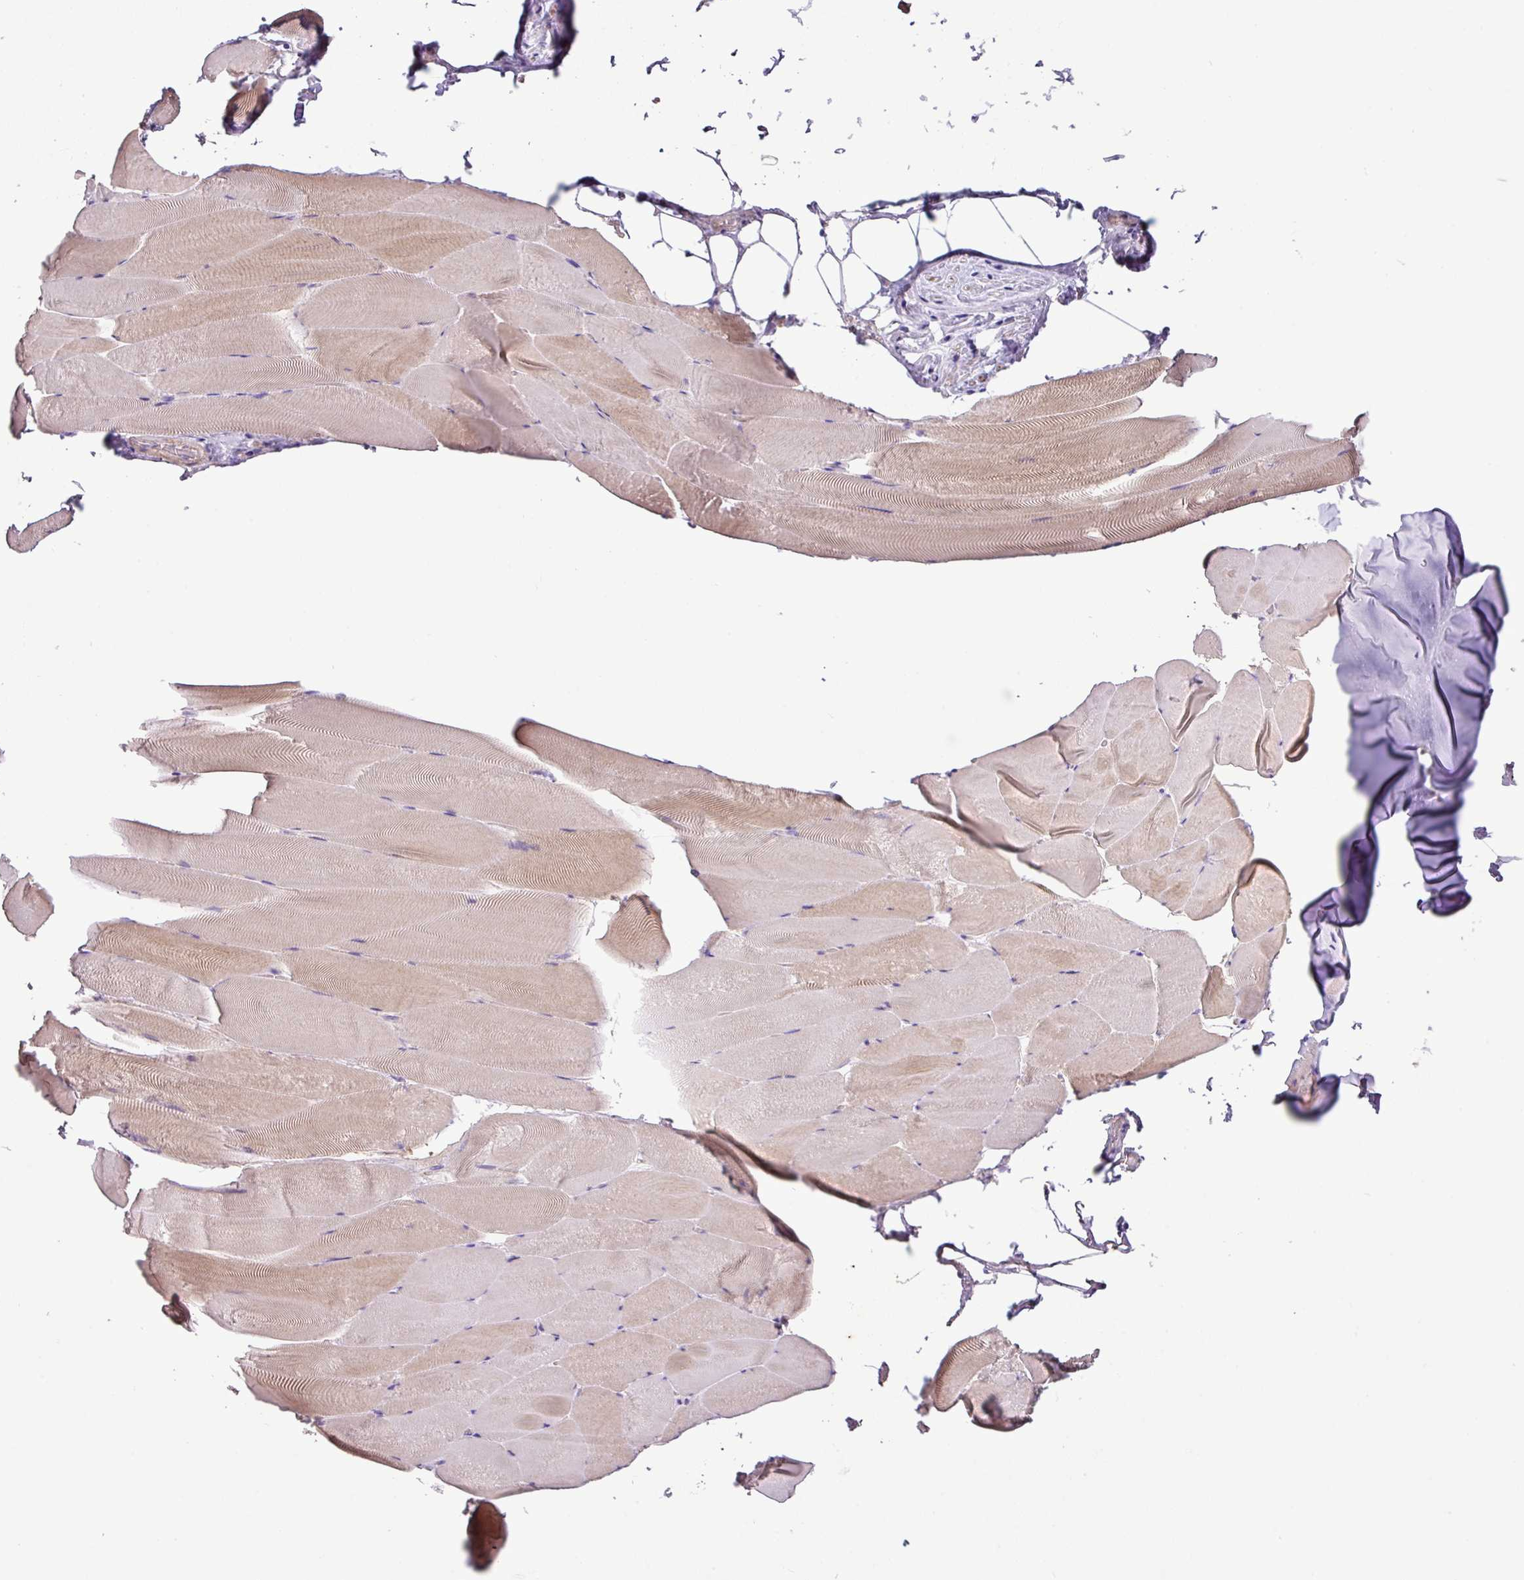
{"staining": {"intensity": "weak", "quantity": "25%-75%", "location": "cytoplasmic/membranous"}, "tissue": "skeletal muscle", "cell_type": "Myocytes", "image_type": "normal", "snomed": [{"axis": "morphology", "description": "Normal tissue, NOS"}, {"axis": "topography", "description": "Skeletal muscle"}], "caption": "Protein expression analysis of normal skeletal muscle reveals weak cytoplasmic/membranous positivity in about 25%-75% of myocytes.", "gene": "AGR3", "patient": {"sex": "female", "age": 64}}